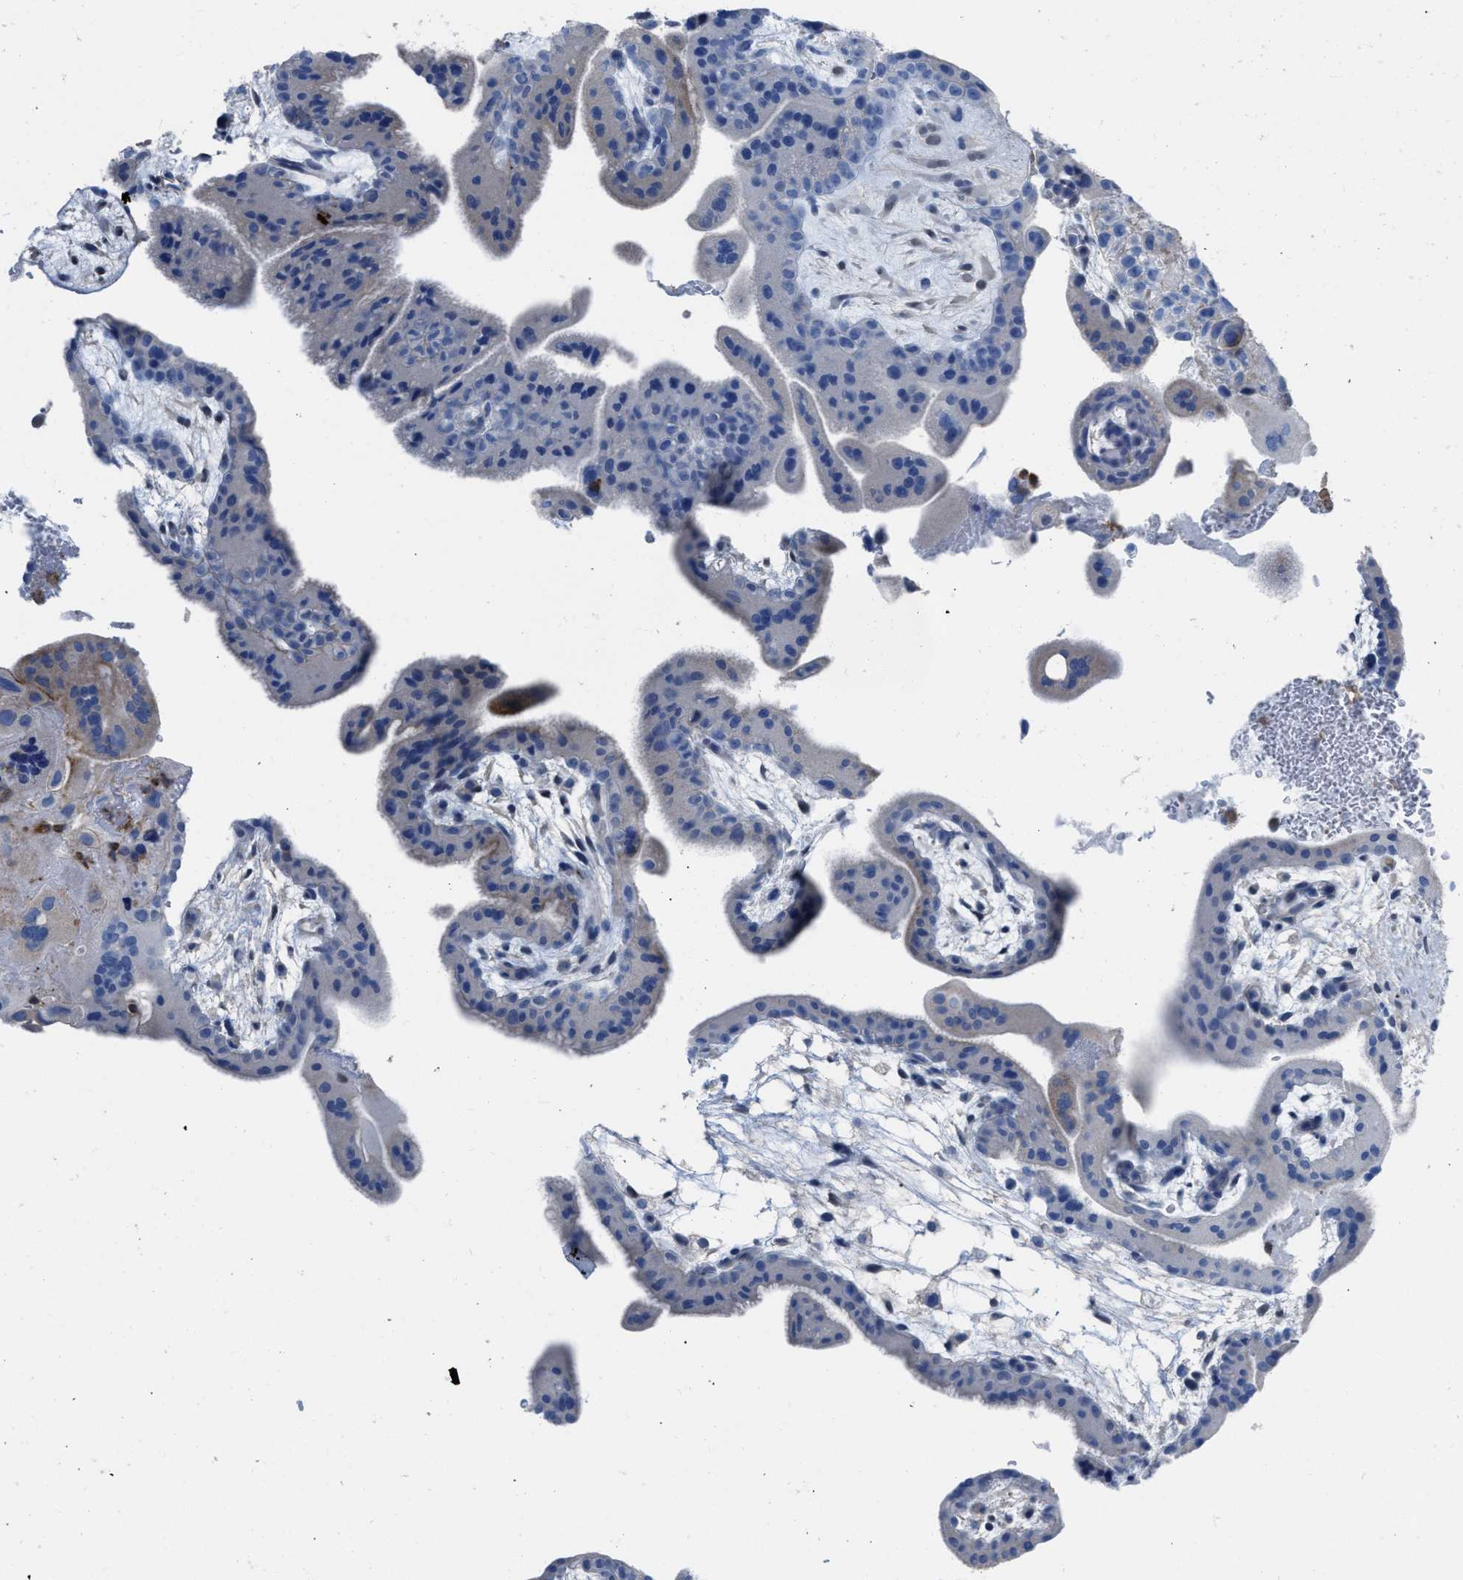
{"staining": {"intensity": "strong", "quantity": "25%-75%", "location": "cytoplasmic/membranous"}, "tissue": "placenta", "cell_type": "Decidual cells", "image_type": "normal", "snomed": [{"axis": "morphology", "description": "Normal tissue, NOS"}, {"axis": "topography", "description": "Placenta"}], "caption": "A high amount of strong cytoplasmic/membranous expression is appreciated in about 25%-75% of decidual cells in normal placenta.", "gene": "PRMT2", "patient": {"sex": "female", "age": 35}}